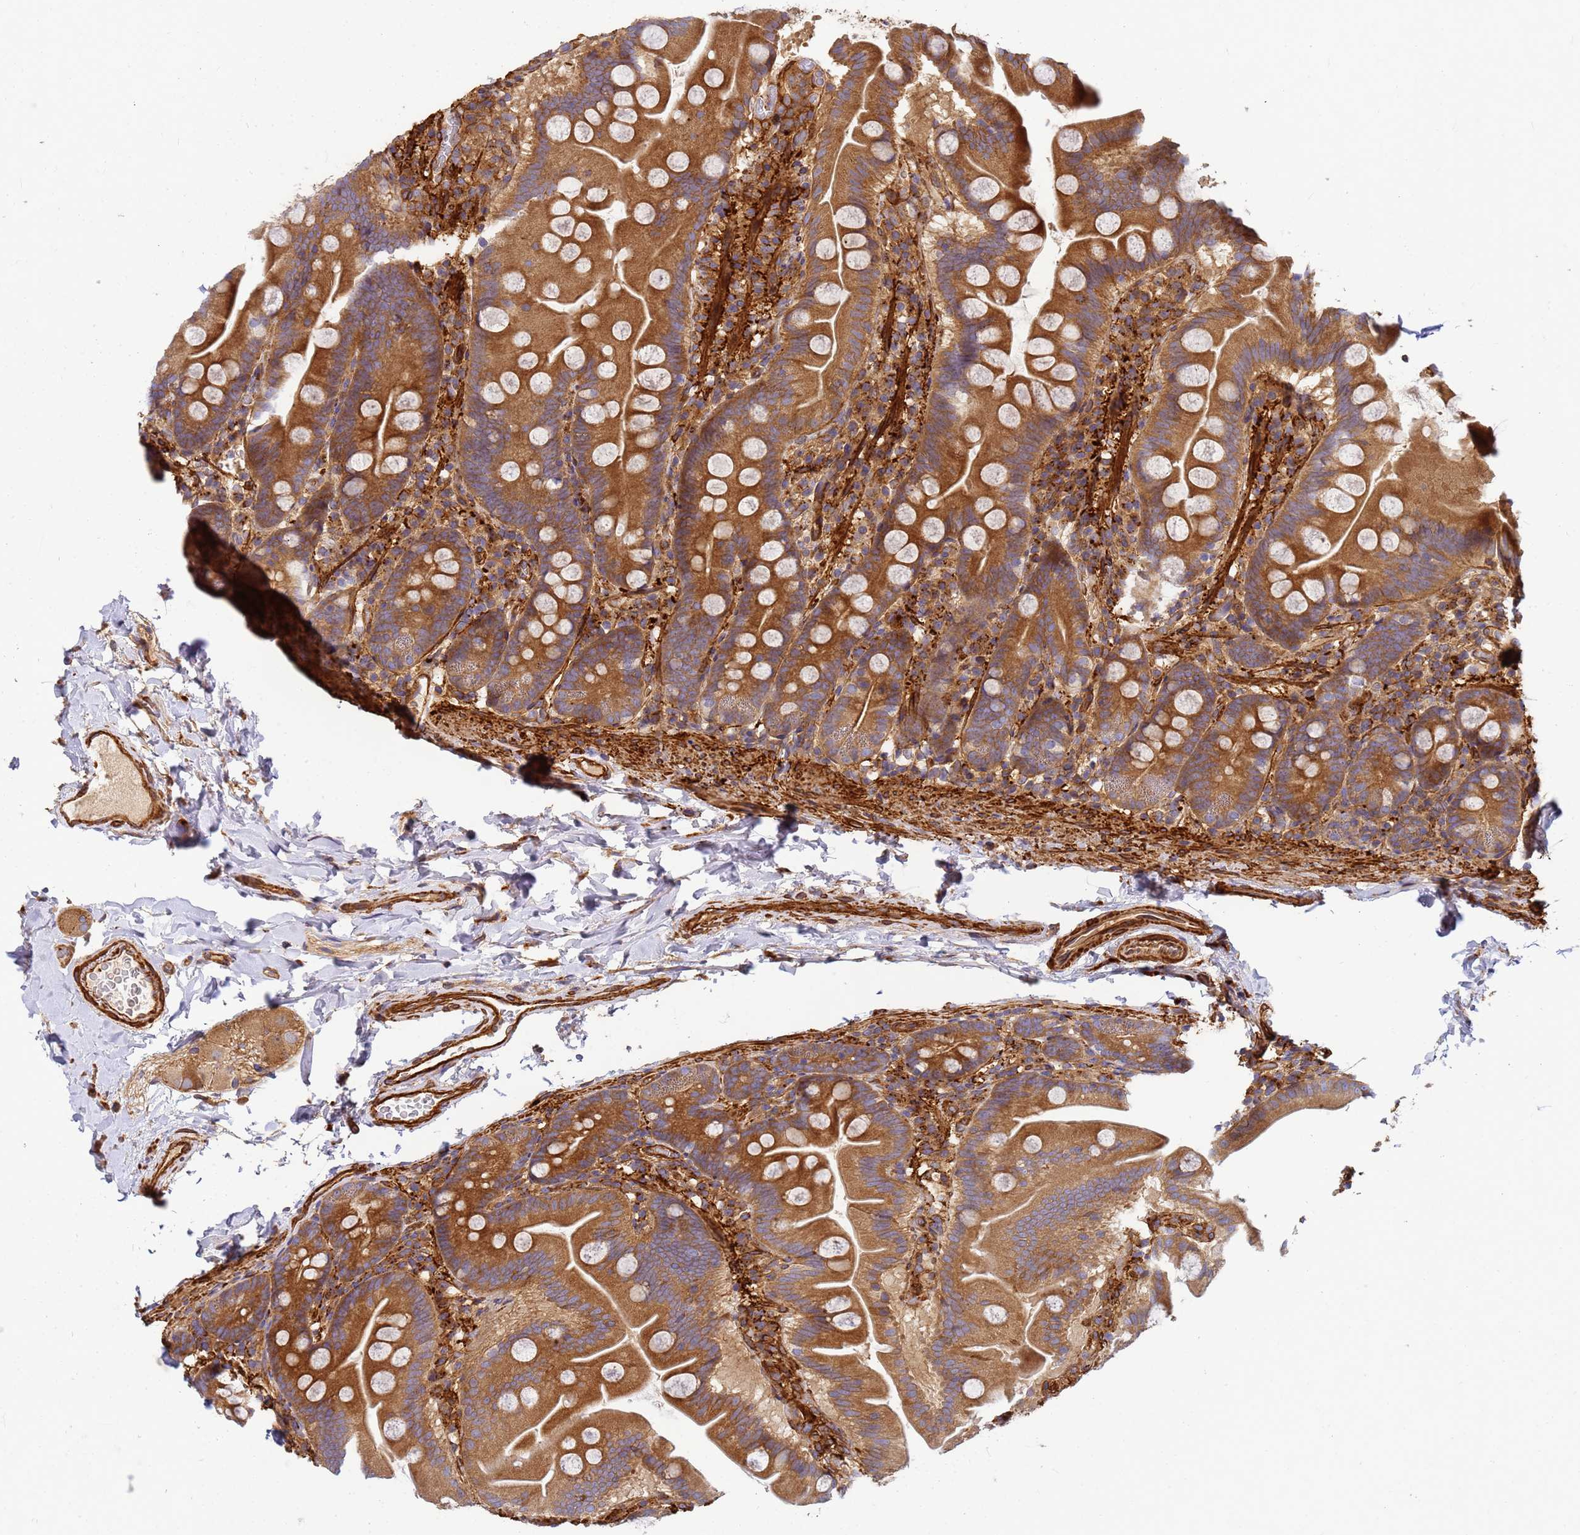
{"staining": {"intensity": "strong", "quantity": ">75%", "location": "cytoplasmic/membranous"}, "tissue": "small intestine", "cell_type": "Glandular cells", "image_type": "normal", "snomed": [{"axis": "morphology", "description": "Normal tissue, NOS"}, {"axis": "topography", "description": "Small intestine"}], "caption": "High-power microscopy captured an IHC photomicrograph of normal small intestine, revealing strong cytoplasmic/membranous expression in about >75% of glandular cells. (brown staining indicates protein expression, while blue staining denotes nuclei).", "gene": "C2CD5", "patient": {"sex": "female", "age": 68}}